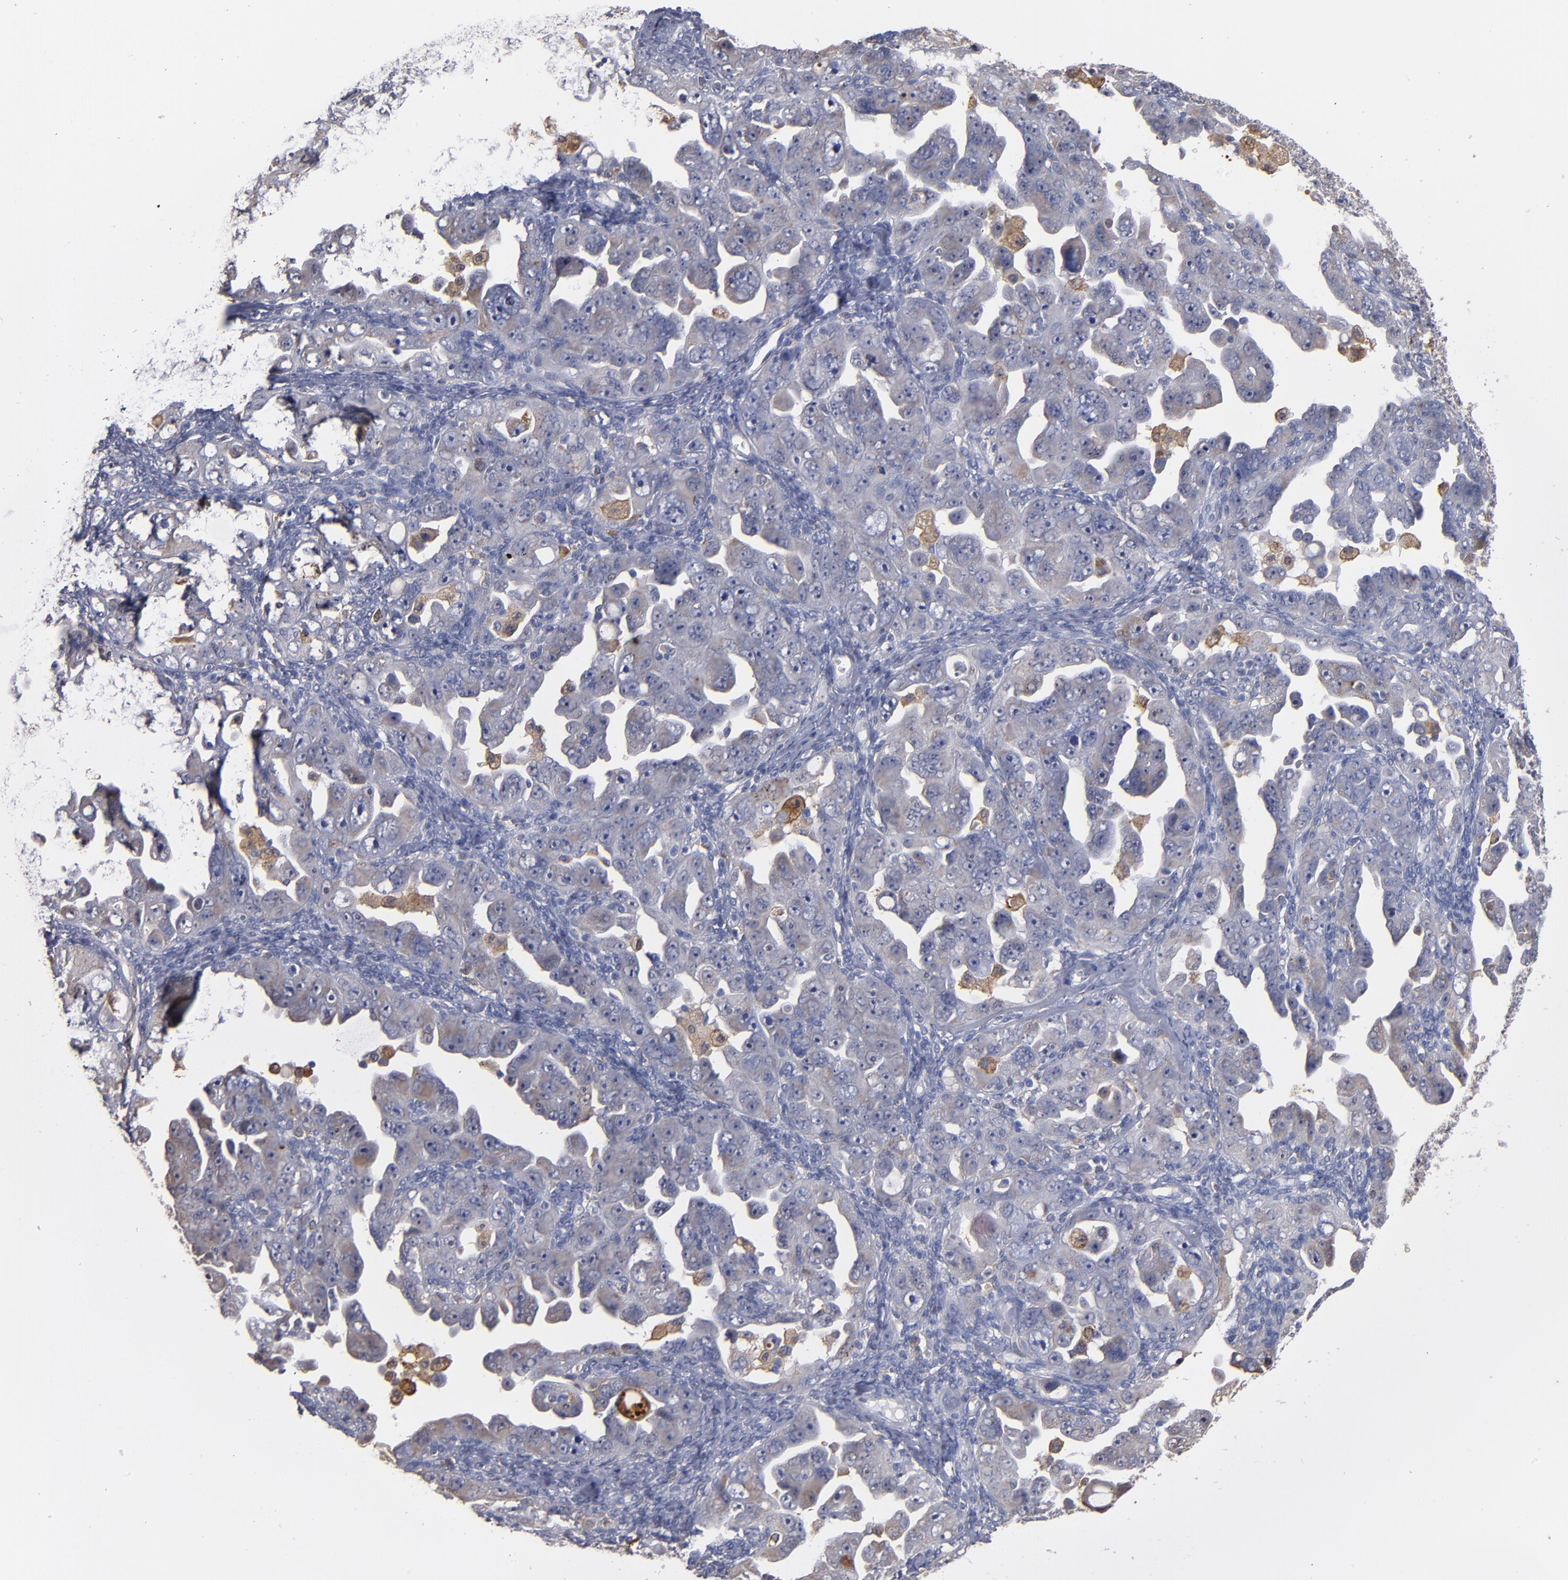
{"staining": {"intensity": "weak", "quantity": "<25%", "location": "cytoplasmic/membranous"}, "tissue": "ovarian cancer", "cell_type": "Tumor cells", "image_type": "cancer", "snomed": [{"axis": "morphology", "description": "Cystadenocarcinoma, serous, NOS"}, {"axis": "topography", "description": "Ovary"}], "caption": "An image of ovarian cancer (serous cystadenocarcinoma) stained for a protein demonstrates no brown staining in tumor cells.", "gene": "SELP", "patient": {"sex": "female", "age": 66}}